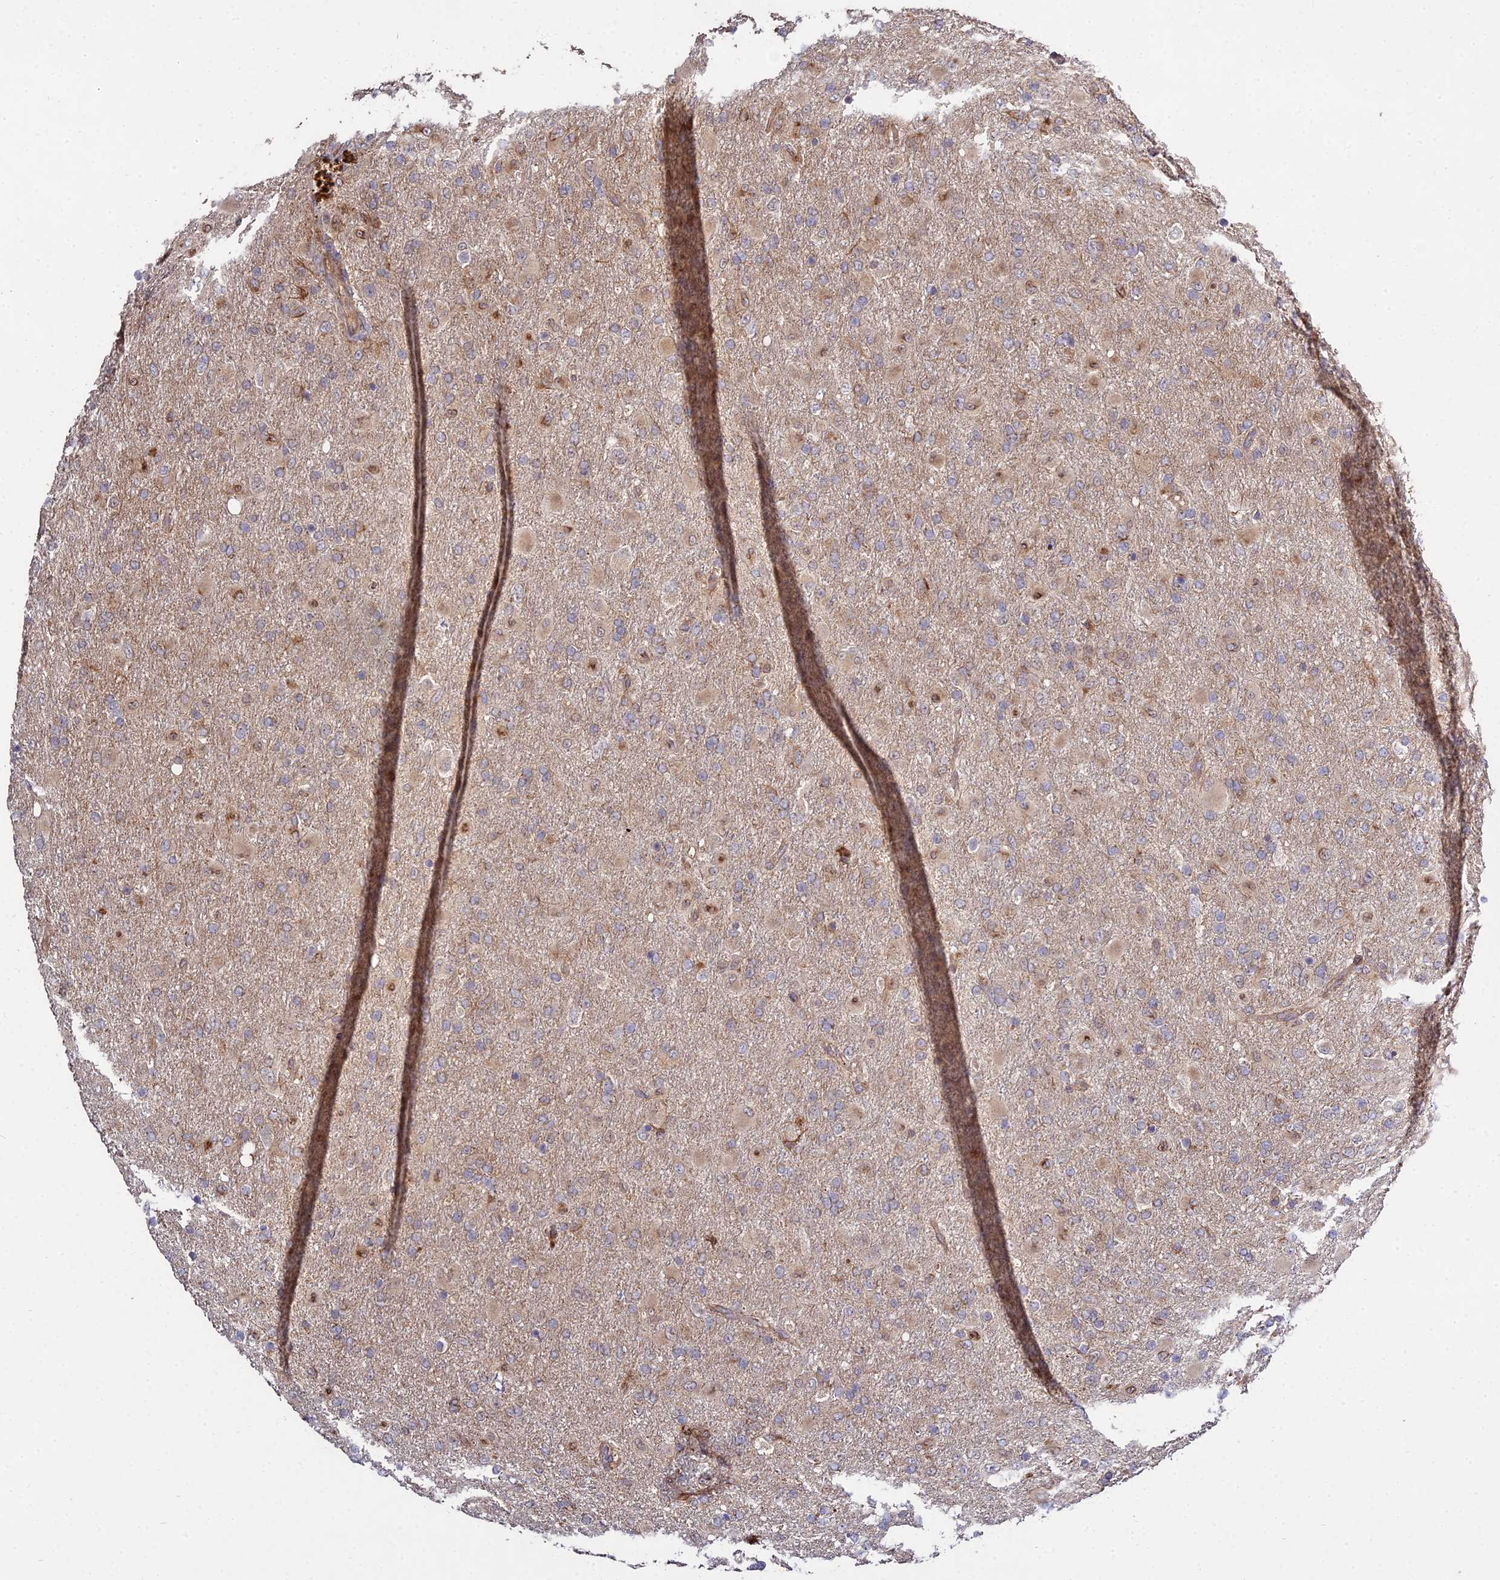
{"staining": {"intensity": "weak", "quantity": "<25%", "location": "cytoplasmic/membranous"}, "tissue": "glioma", "cell_type": "Tumor cells", "image_type": "cancer", "snomed": [{"axis": "morphology", "description": "Glioma, malignant, Low grade"}, {"axis": "topography", "description": "Brain"}], "caption": "Glioma was stained to show a protein in brown. There is no significant positivity in tumor cells.", "gene": "GRTP1", "patient": {"sex": "male", "age": 65}}